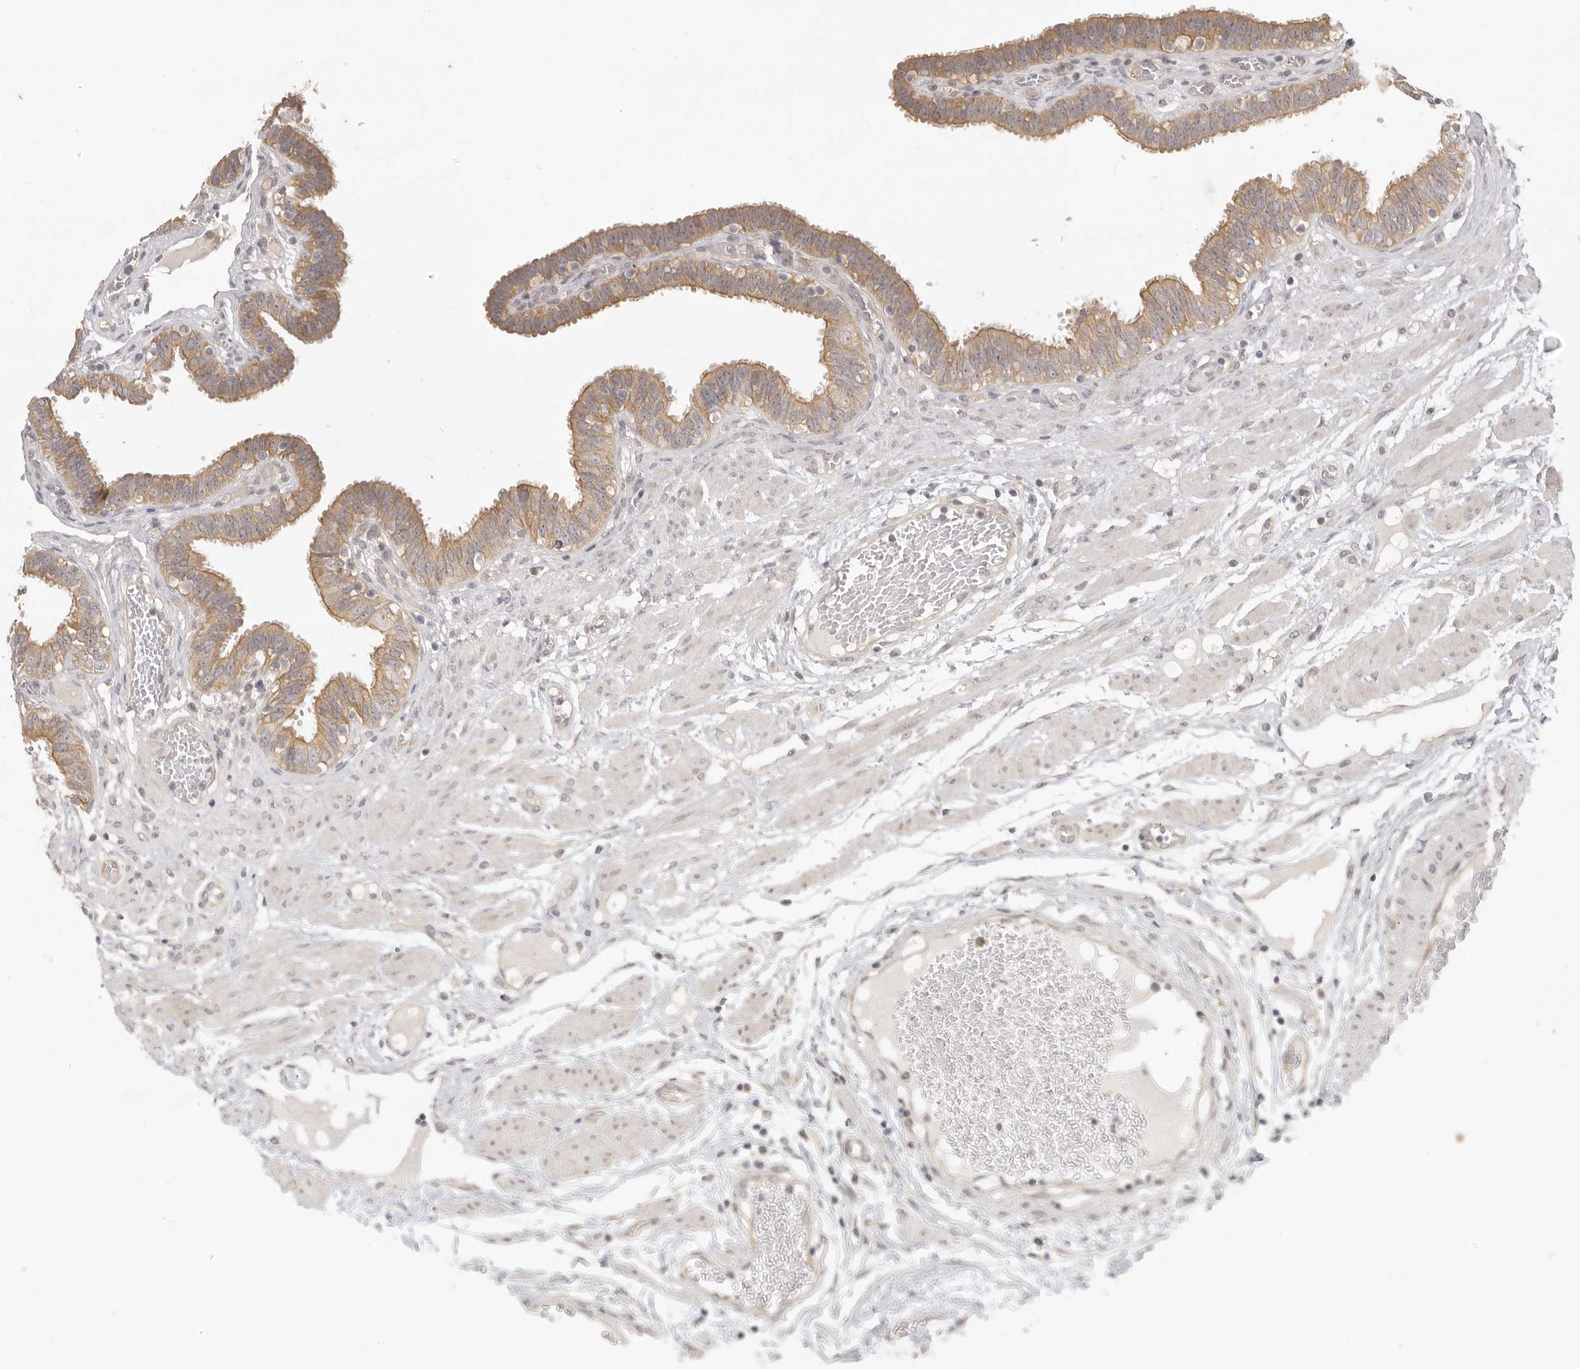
{"staining": {"intensity": "moderate", "quantity": ">75%", "location": "cytoplasmic/membranous"}, "tissue": "fallopian tube", "cell_type": "Glandular cells", "image_type": "normal", "snomed": [{"axis": "morphology", "description": "Normal tissue, NOS"}, {"axis": "topography", "description": "Fallopian tube"}, {"axis": "topography", "description": "Placenta"}], "caption": "Approximately >75% of glandular cells in normal fallopian tube show moderate cytoplasmic/membranous protein expression as visualized by brown immunohistochemical staining.", "gene": "AHDC1", "patient": {"sex": "female", "age": 32}}